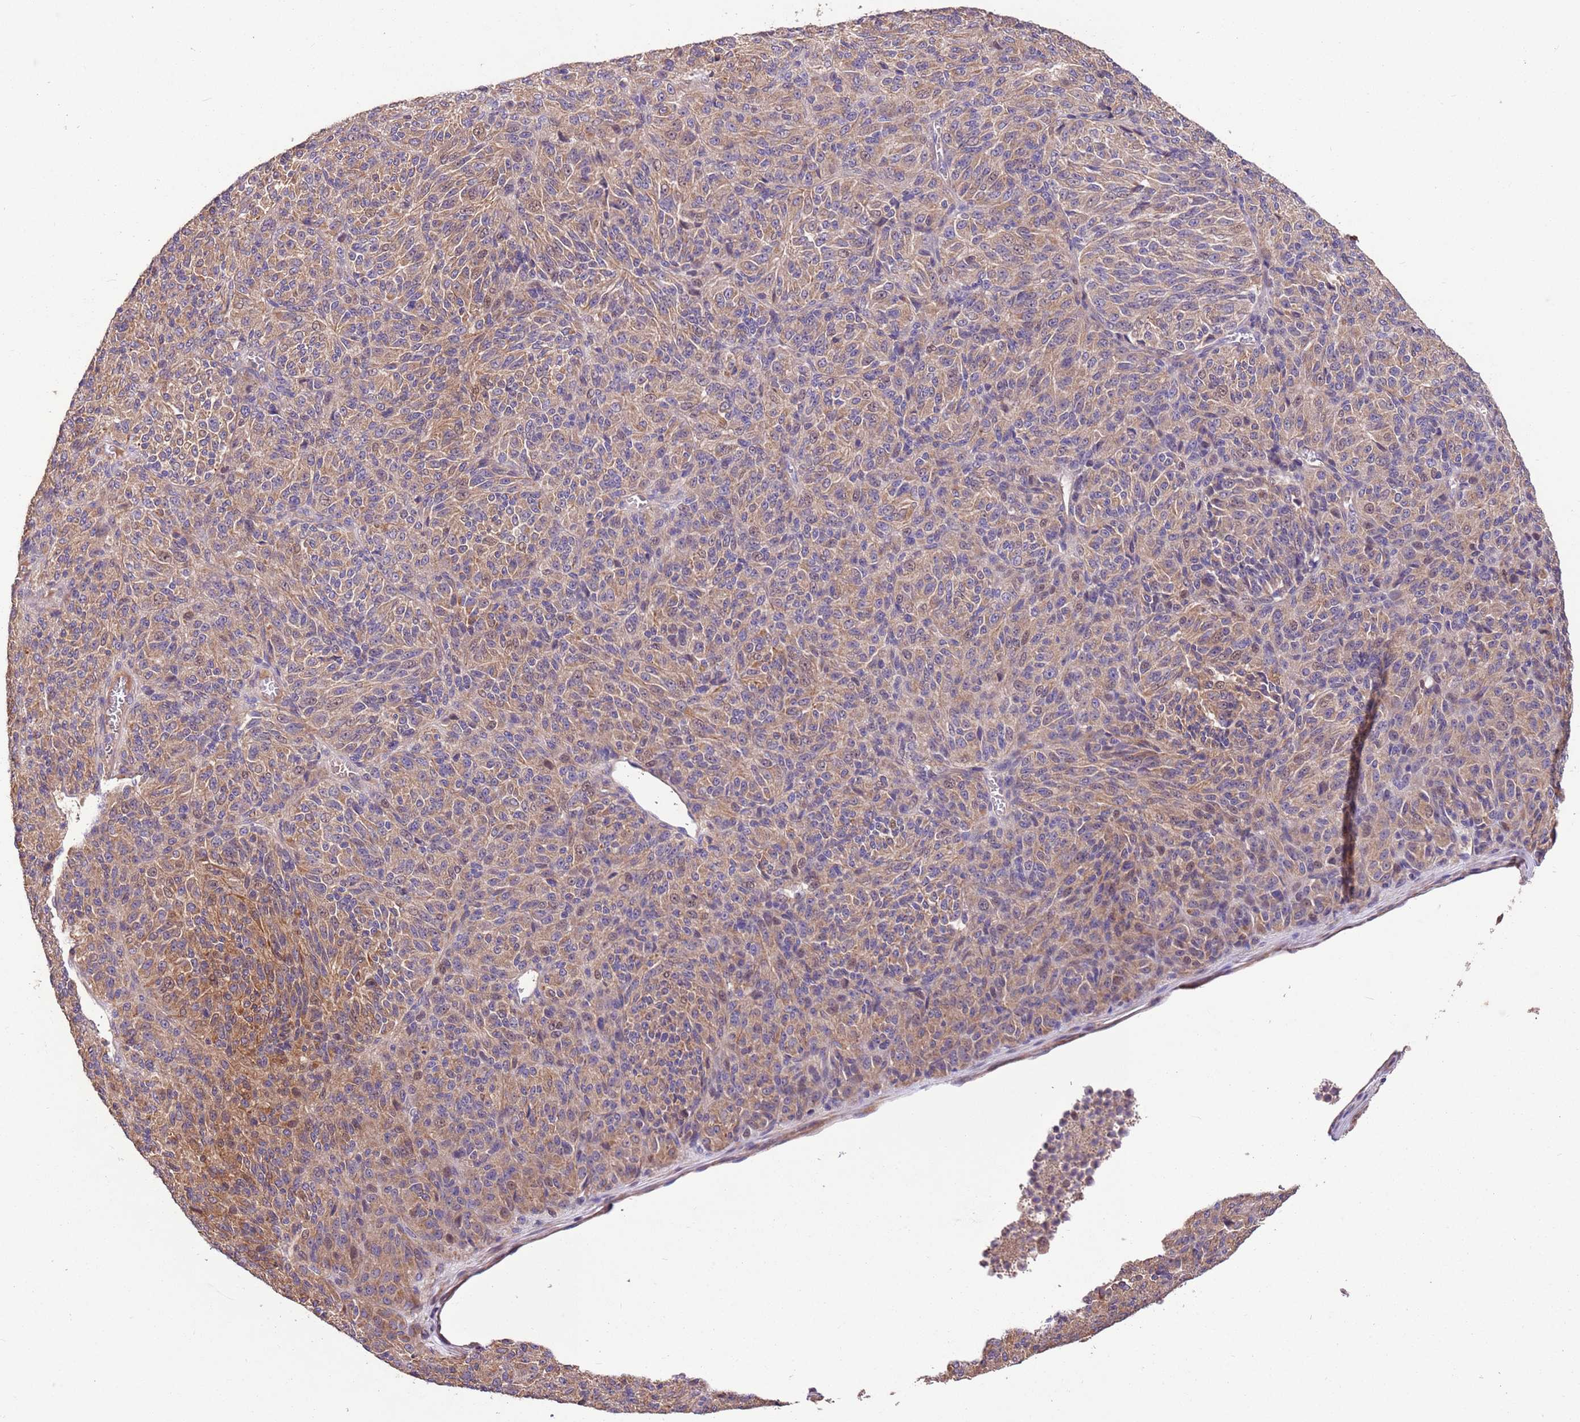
{"staining": {"intensity": "moderate", "quantity": "<25%", "location": "cytoplasmic/membranous"}, "tissue": "melanoma", "cell_type": "Tumor cells", "image_type": "cancer", "snomed": [{"axis": "morphology", "description": "Malignant melanoma, Metastatic site"}, {"axis": "topography", "description": "Brain"}], "caption": "IHC of human melanoma reveals low levels of moderate cytoplasmic/membranous staining in approximately <25% of tumor cells. Immunohistochemistry (ihc) stains the protein in brown and the nuclei are stained blue.", "gene": "FAM89B", "patient": {"sex": "female", "age": 56}}